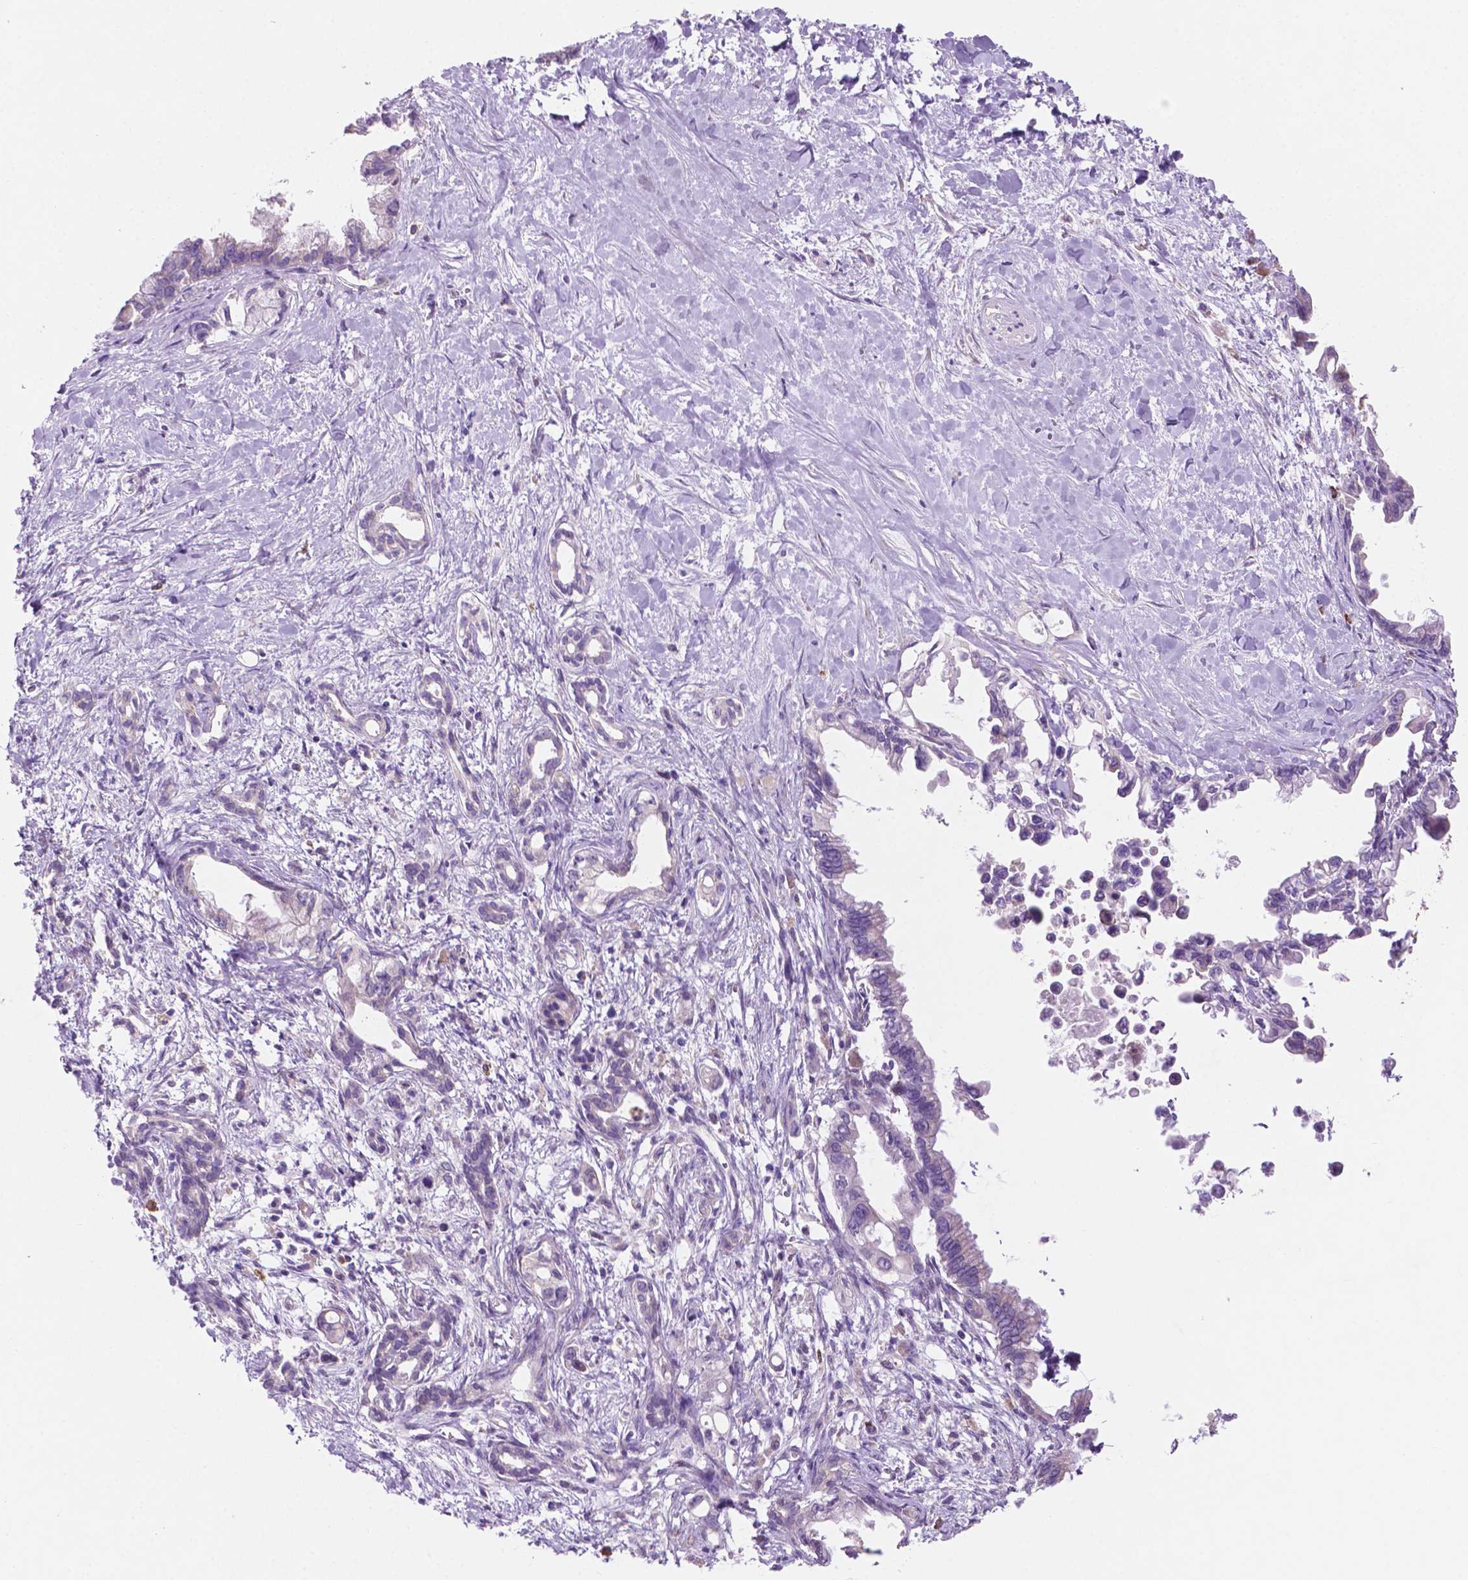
{"staining": {"intensity": "negative", "quantity": "none", "location": "none"}, "tissue": "pancreatic cancer", "cell_type": "Tumor cells", "image_type": "cancer", "snomed": [{"axis": "morphology", "description": "Adenocarcinoma, NOS"}, {"axis": "topography", "description": "Pancreas"}], "caption": "An immunohistochemistry histopathology image of pancreatic cancer is shown. There is no staining in tumor cells of pancreatic cancer.", "gene": "LRP1B", "patient": {"sex": "male", "age": 61}}